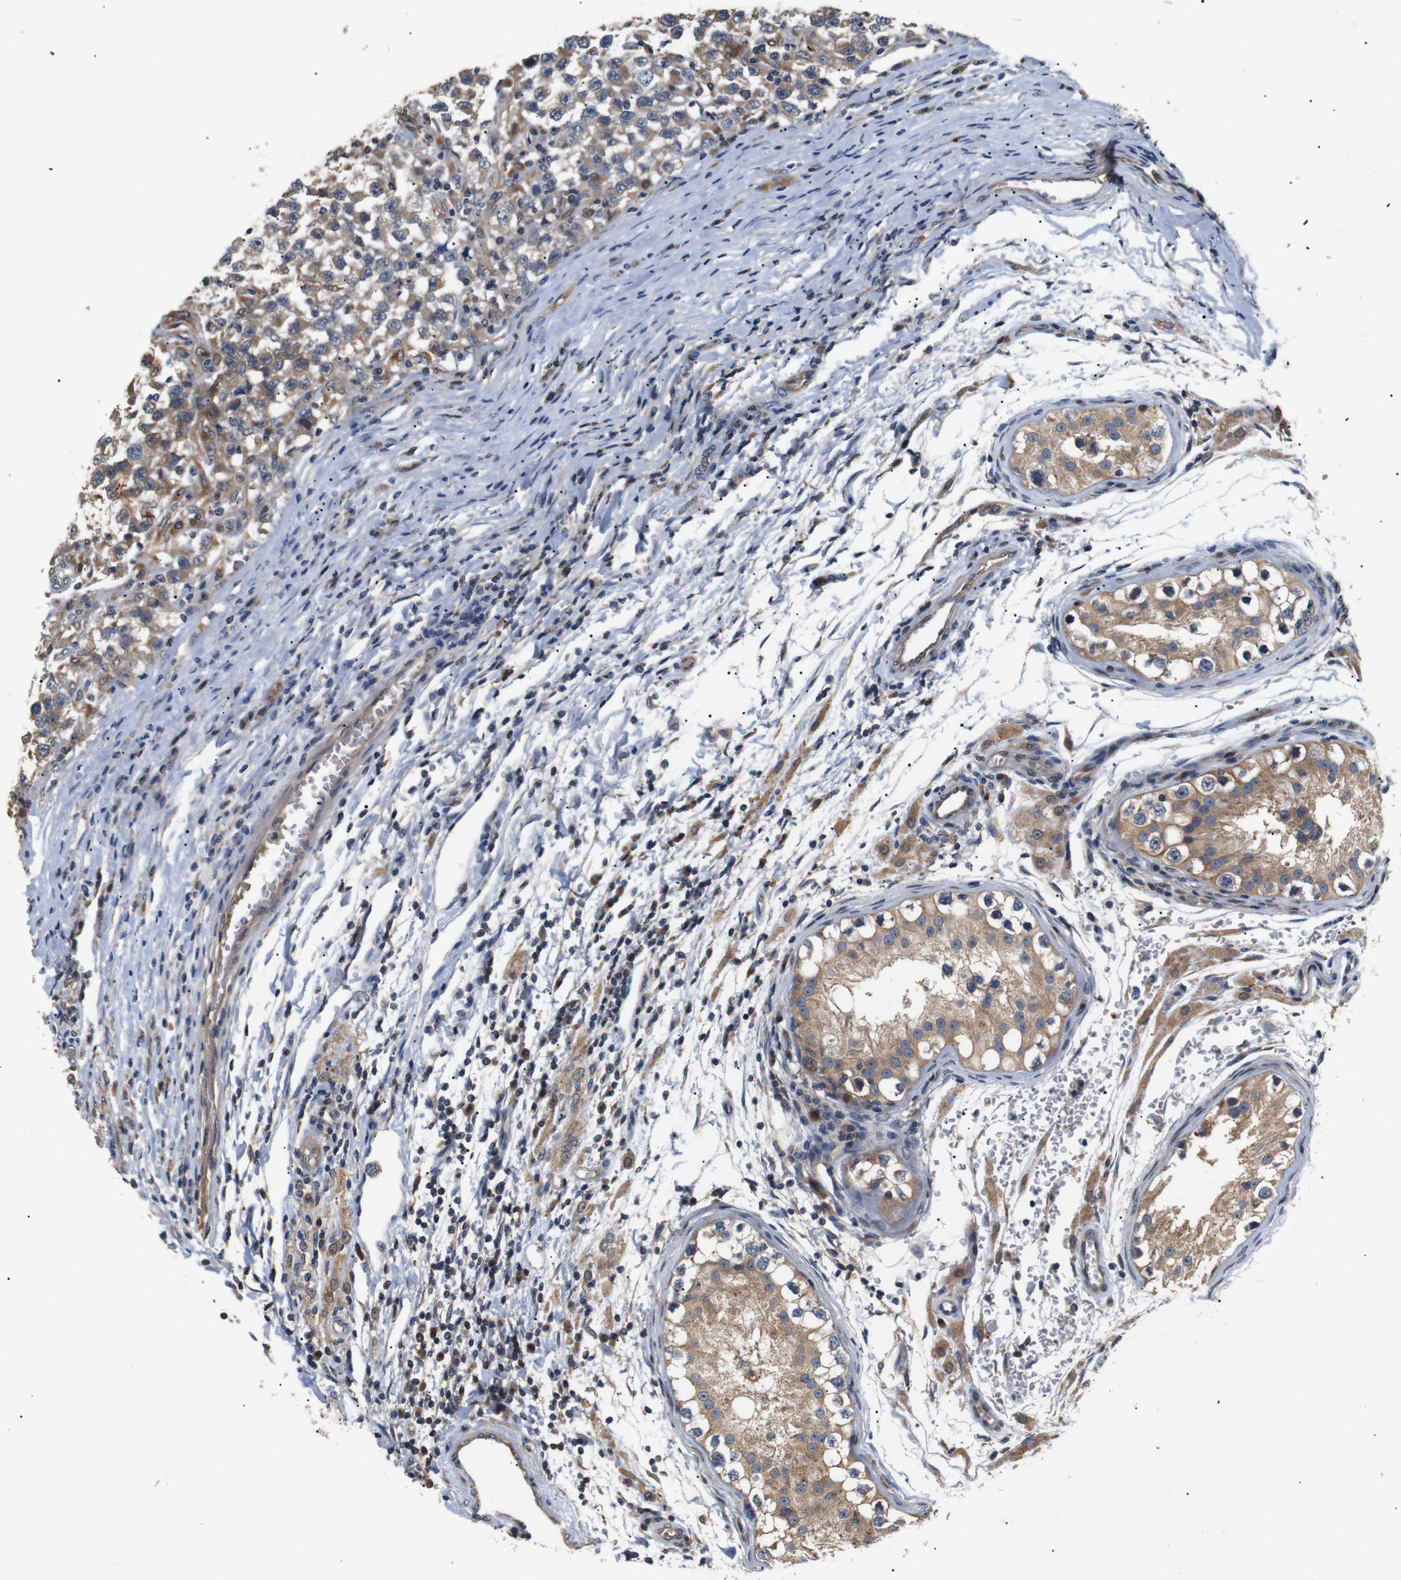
{"staining": {"intensity": "weak", "quantity": ">75%", "location": "cytoplasmic/membranous"}, "tissue": "testis cancer", "cell_type": "Tumor cells", "image_type": "cancer", "snomed": [{"axis": "morphology", "description": "Carcinoma, Embryonal, NOS"}, {"axis": "topography", "description": "Testis"}], "caption": "Protein staining displays weak cytoplasmic/membranous staining in approximately >75% of tumor cells in testis cancer (embryonal carcinoma).", "gene": "DDR1", "patient": {"sex": "male", "age": 21}}